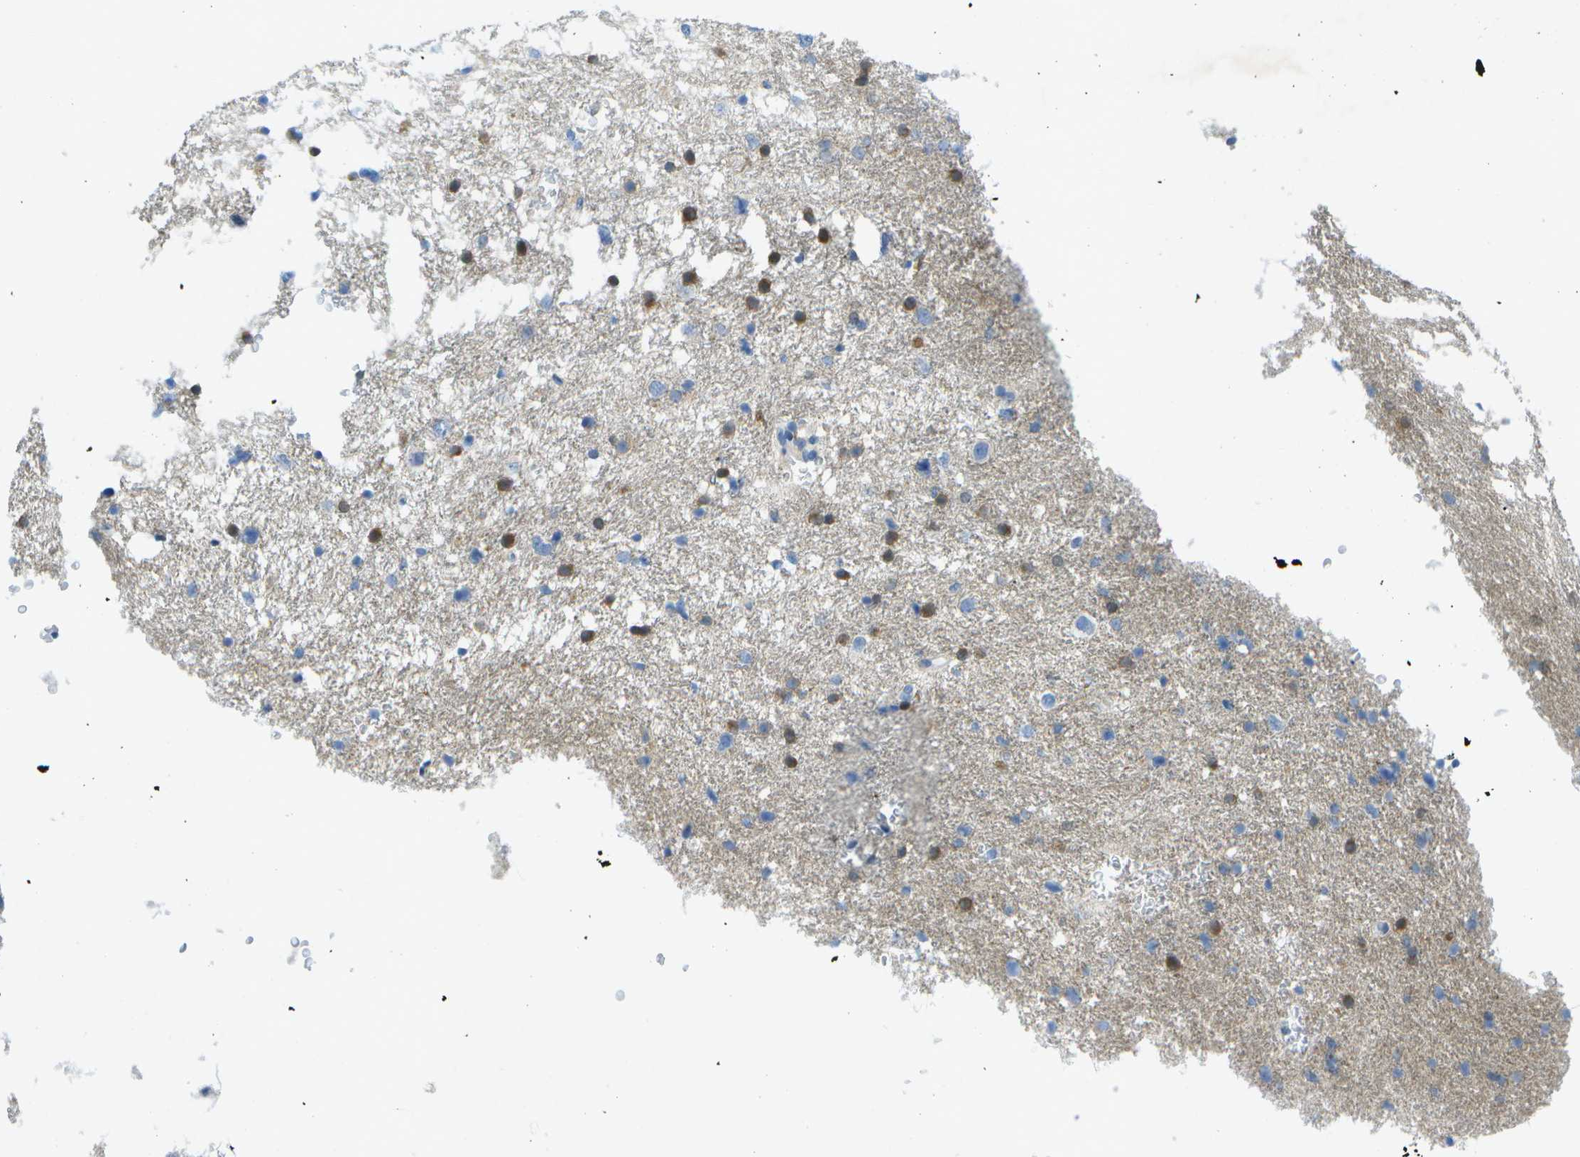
{"staining": {"intensity": "moderate", "quantity": "<25%", "location": "cytoplasmic/membranous"}, "tissue": "glioma", "cell_type": "Tumor cells", "image_type": "cancer", "snomed": [{"axis": "morphology", "description": "Glioma, malignant, Low grade"}, {"axis": "topography", "description": "Brain"}], "caption": "Immunohistochemical staining of human malignant glioma (low-grade) displays low levels of moderate cytoplasmic/membranous expression in about <25% of tumor cells.", "gene": "WNK2", "patient": {"sex": "female", "age": 37}}